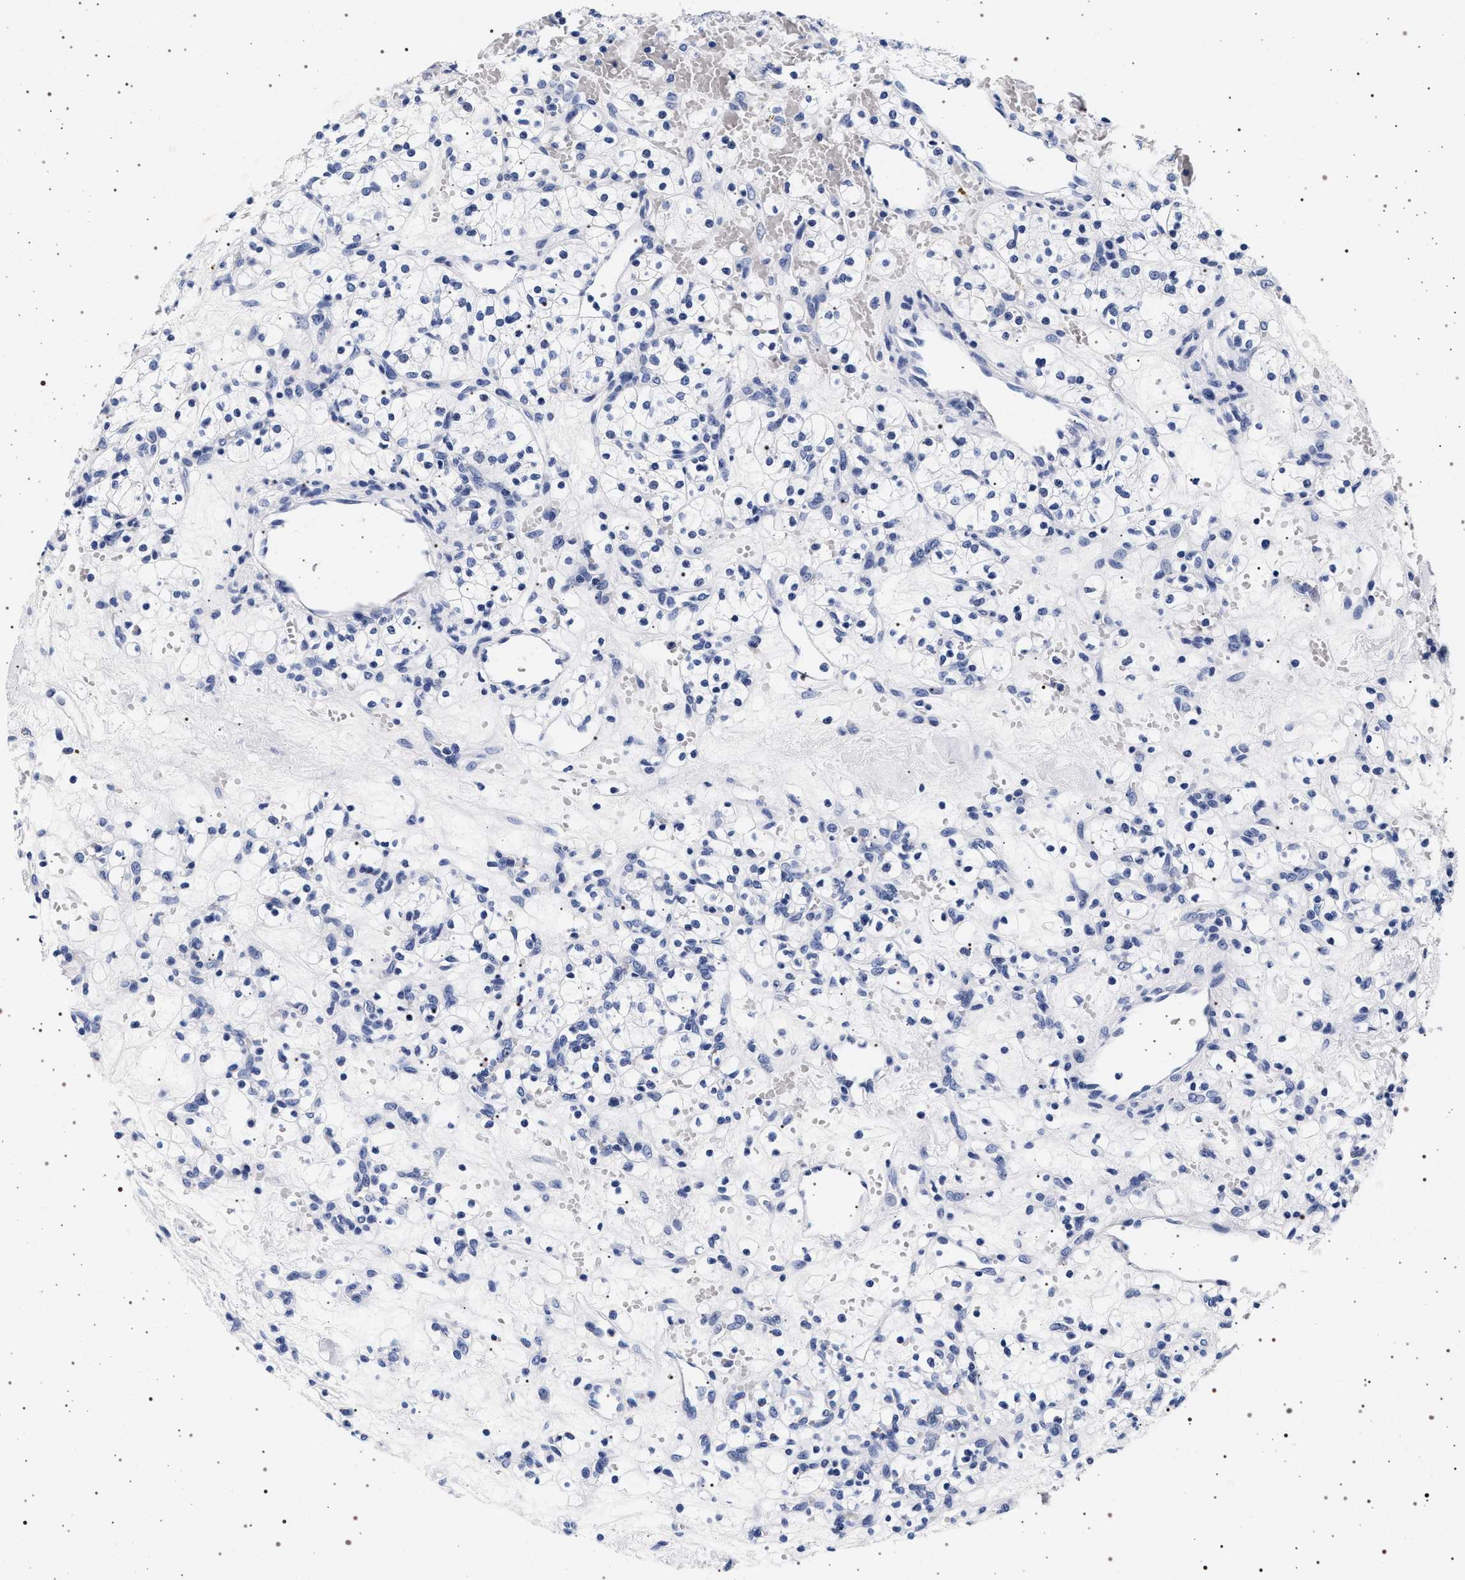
{"staining": {"intensity": "negative", "quantity": "none", "location": "none"}, "tissue": "renal cancer", "cell_type": "Tumor cells", "image_type": "cancer", "snomed": [{"axis": "morphology", "description": "Adenocarcinoma, NOS"}, {"axis": "topography", "description": "Kidney"}], "caption": "High power microscopy micrograph of an IHC histopathology image of adenocarcinoma (renal), revealing no significant positivity in tumor cells. (Immunohistochemistry (ihc), brightfield microscopy, high magnification).", "gene": "SYN1", "patient": {"sex": "female", "age": 60}}